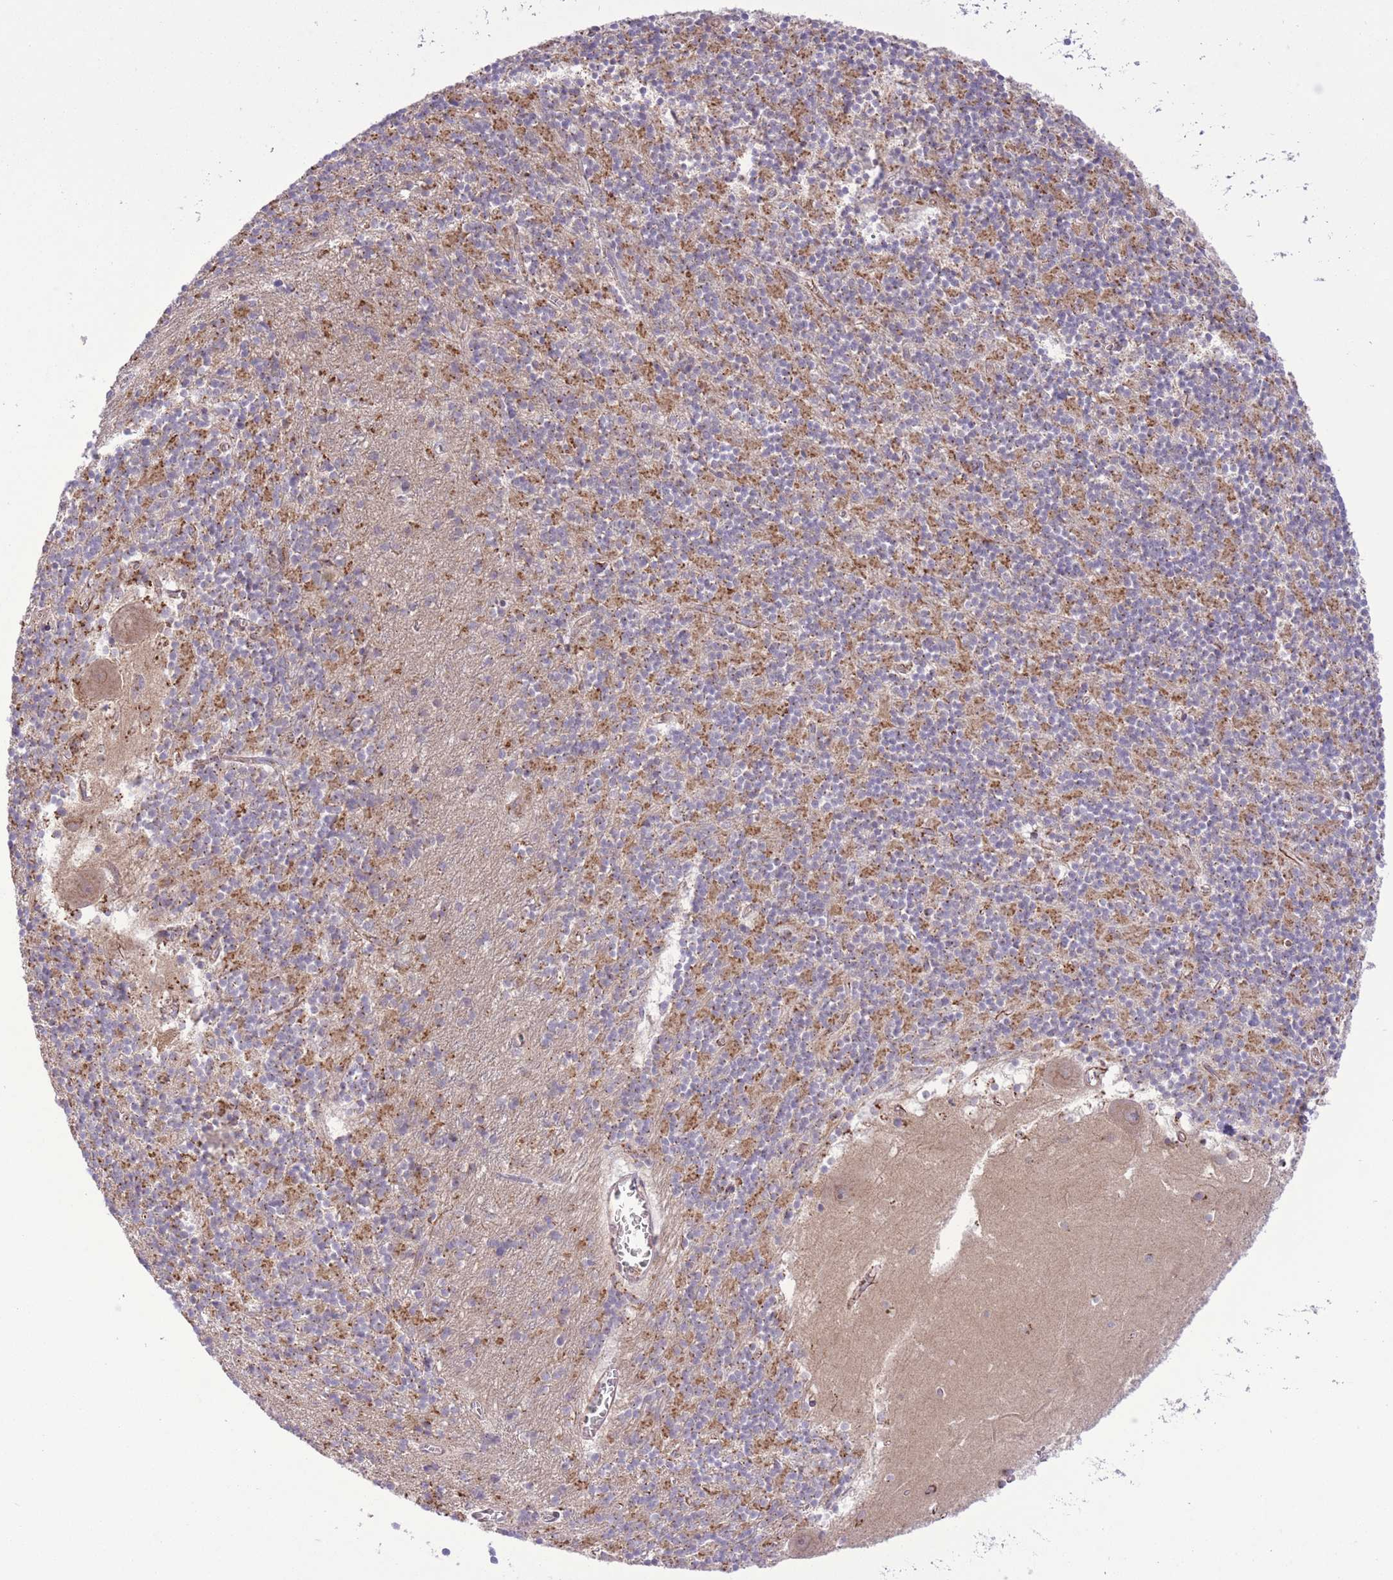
{"staining": {"intensity": "moderate", "quantity": "<25%", "location": "cytoplasmic/membranous"}, "tissue": "cerebellum", "cell_type": "Cells in granular layer", "image_type": "normal", "snomed": [{"axis": "morphology", "description": "Normal tissue, NOS"}, {"axis": "topography", "description": "Cerebellum"}], "caption": "This histopathology image reveals immunohistochemistry (IHC) staining of normal human cerebellum, with low moderate cytoplasmic/membranous staining in about <25% of cells in granular layer.", "gene": "ZBED5", "patient": {"sex": "male", "age": 54}}